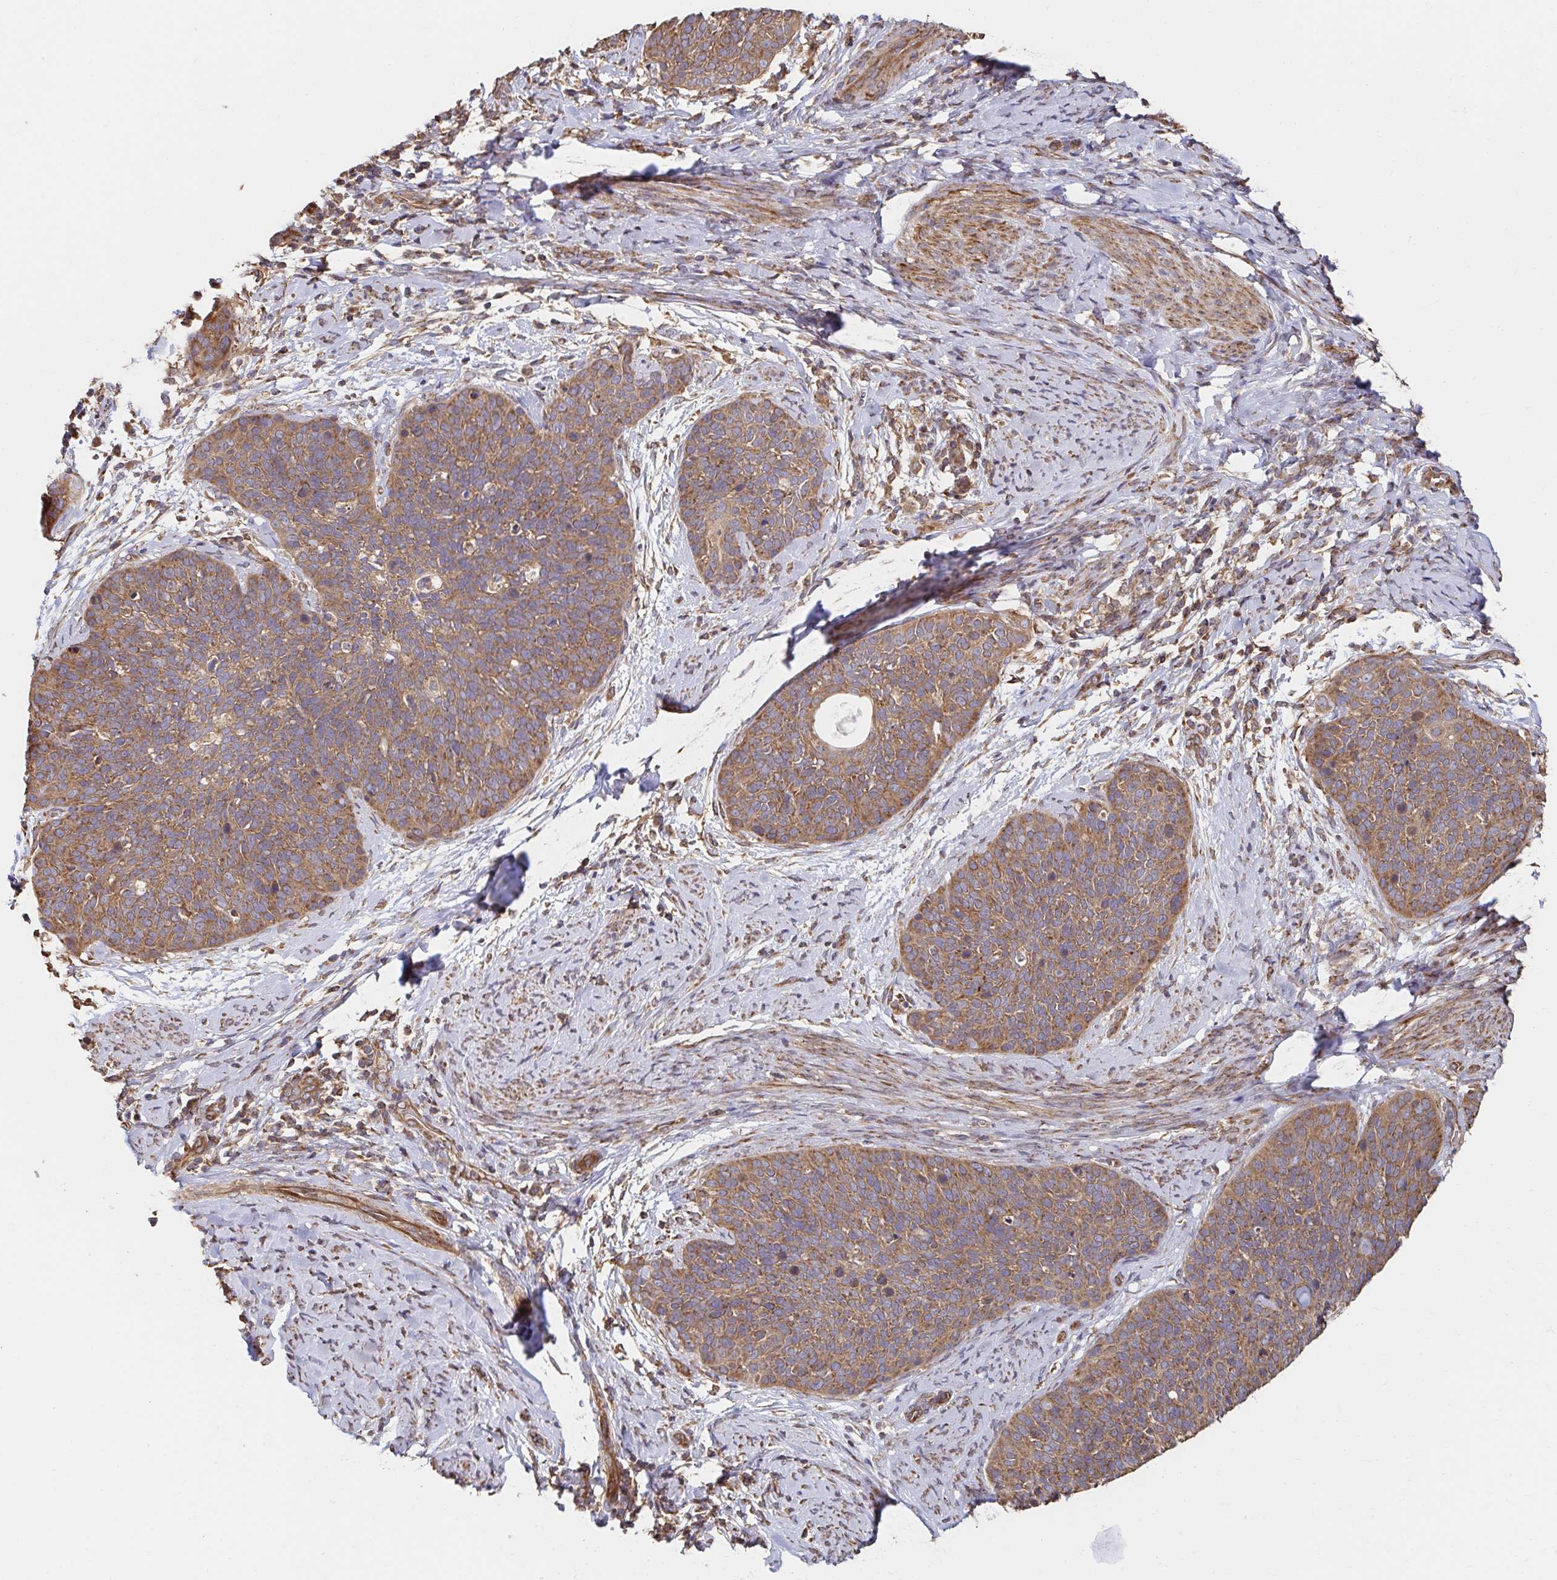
{"staining": {"intensity": "moderate", "quantity": ">75%", "location": "cytoplasmic/membranous"}, "tissue": "cervical cancer", "cell_type": "Tumor cells", "image_type": "cancer", "snomed": [{"axis": "morphology", "description": "Squamous cell carcinoma, NOS"}, {"axis": "topography", "description": "Cervix"}], "caption": "Moderate cytoplasmic/membranous protein staining is seen in about >75% of tumor cells in cervical cancer (squamous cell carcinoma). (brown staining indicates protein expression, while blue staining denotes nuclei).", "gene": "APBB1", "patient": {"sex": "female", "age": 69}}